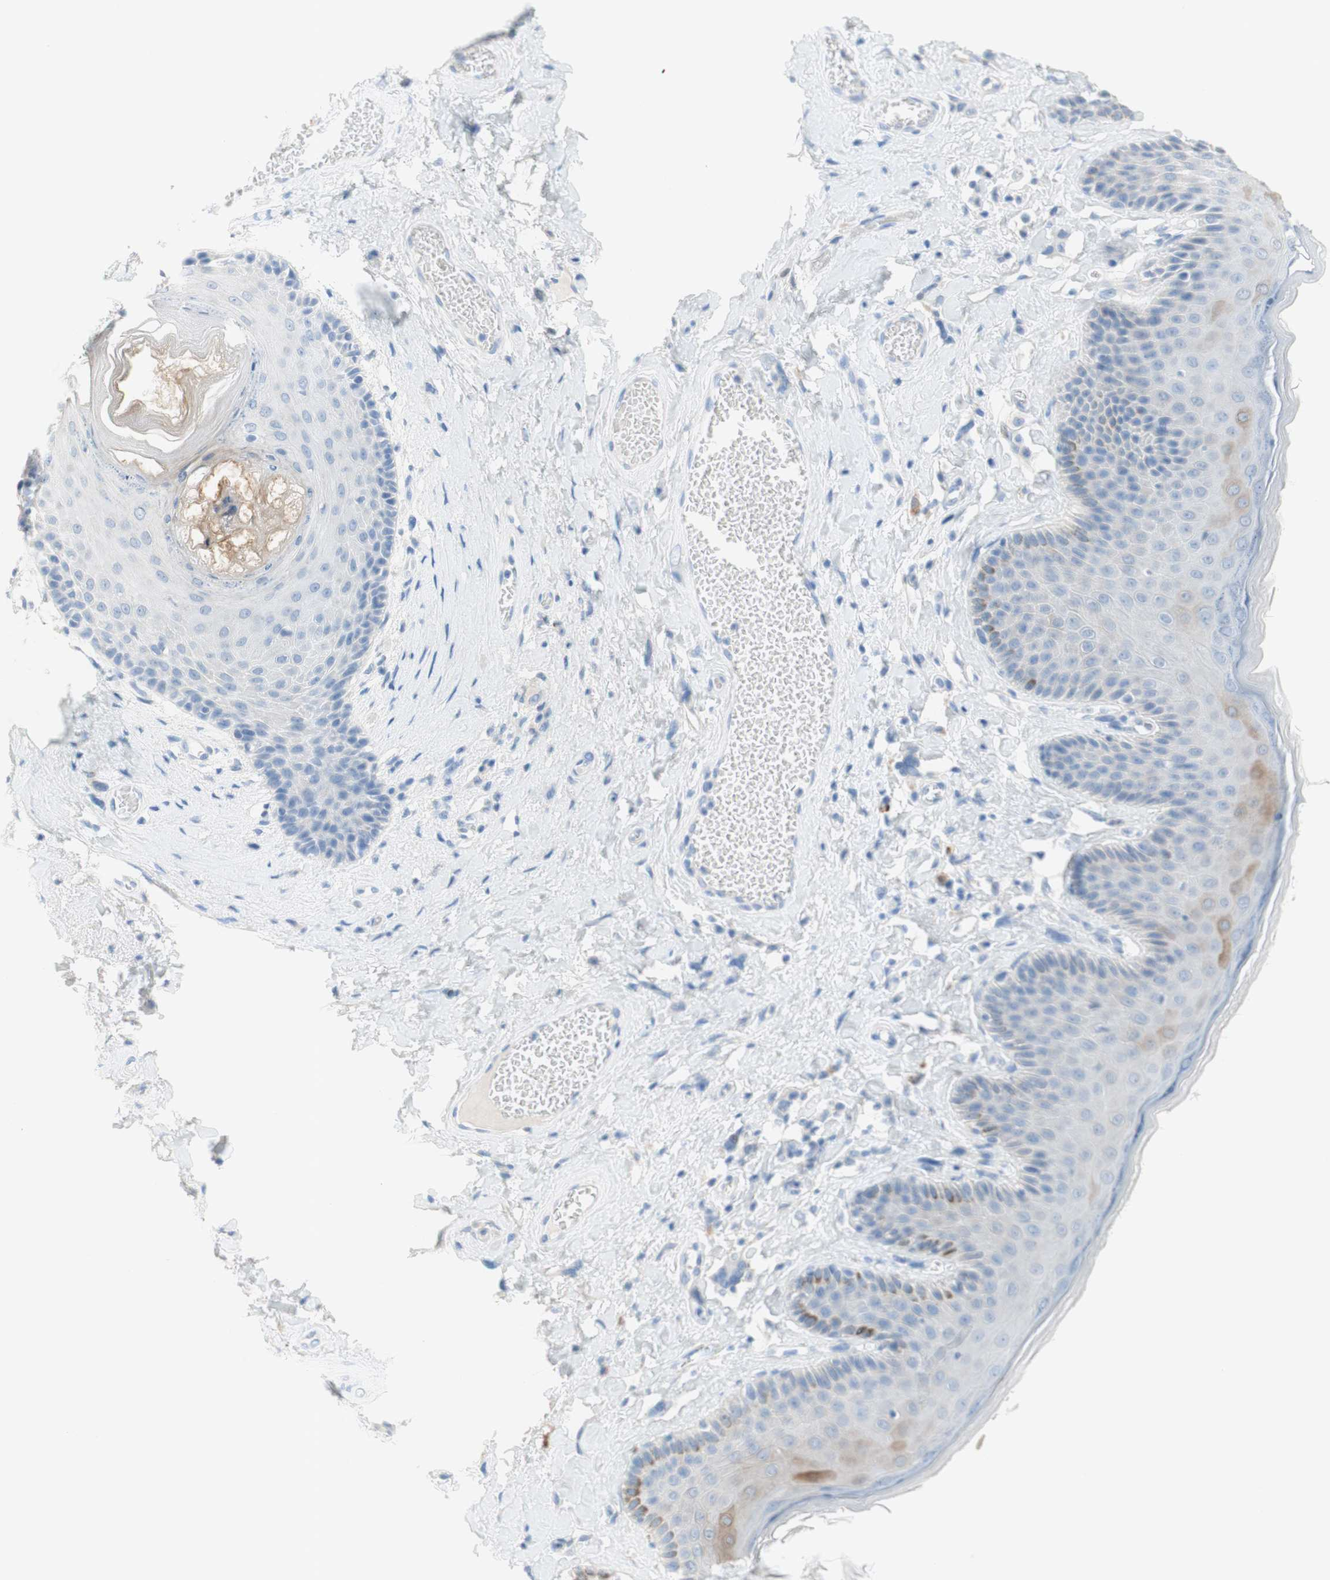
{"staining": {"intensity": "weak", "quantity": "<25%", "location": "cytoplasmic/membranous"}, "tissue": "skin", "cell_type": "Epidermal cells", "image_type": "normal", "snomed": [{"axis": "morphology", "description": "Normal tissue, NOS"}, {"axis": "topography", "description": "Anal"}], "caption": "This is an immunohistochemistry (IHC) micrograph of unremarkable skin. There is no staining in epidermal cells.", "gene": "POLR2J3", "patient": {"sex": "male", "age": 69}}